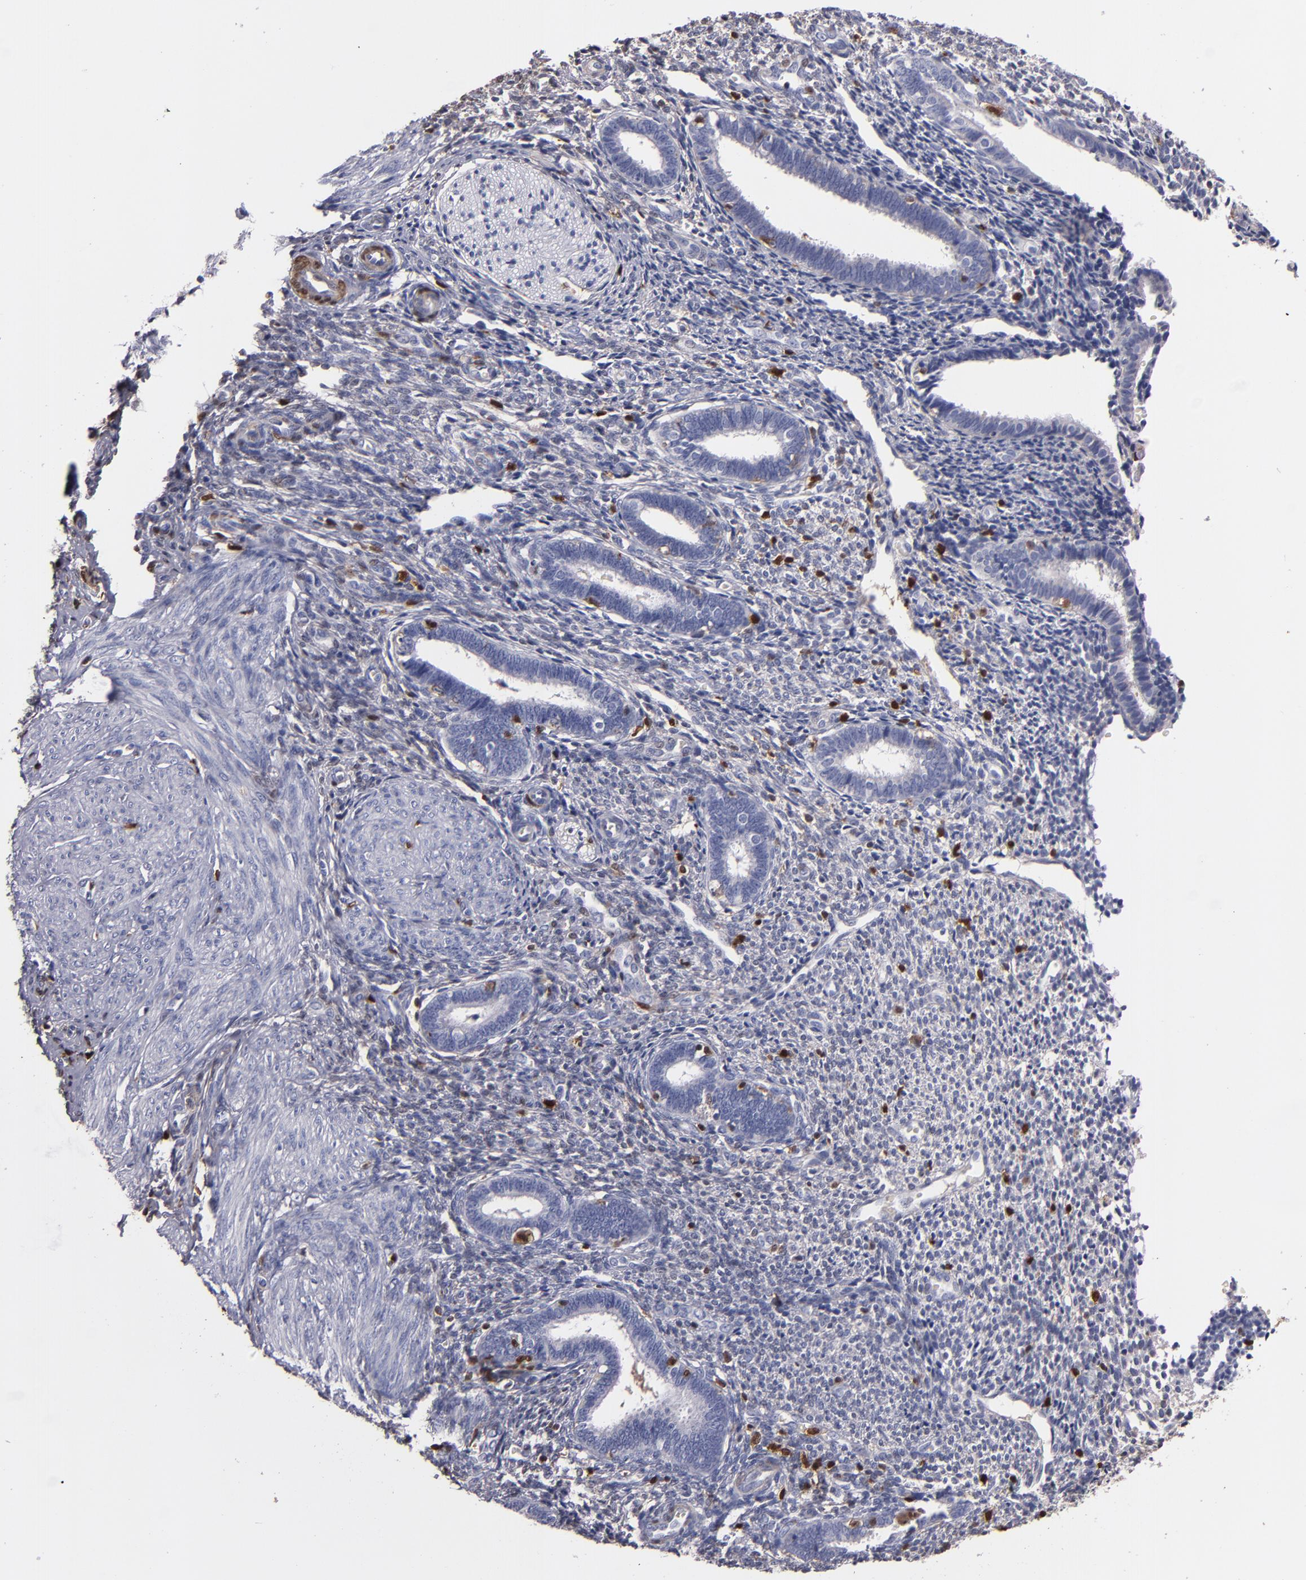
{"staining": {"intensity": "negative", "quantity": "none", "location": "none"}, "tissue": "endometrium", "cell_type": "Cells in endometrial stroma", "image_type": "normal", "snomed": [{"axis": "morphology", "description": "Normal tissue, NOS"}, {"axis": "topography", "description": "Endometrium"}], "caption": "This is an immunohistochemistry (IHC) image of unremarkable human endometrium. There is no expression in cells in endometrial stroma.", "gene": "S100A4", "patient": {"sex": "female", "age": 27}}